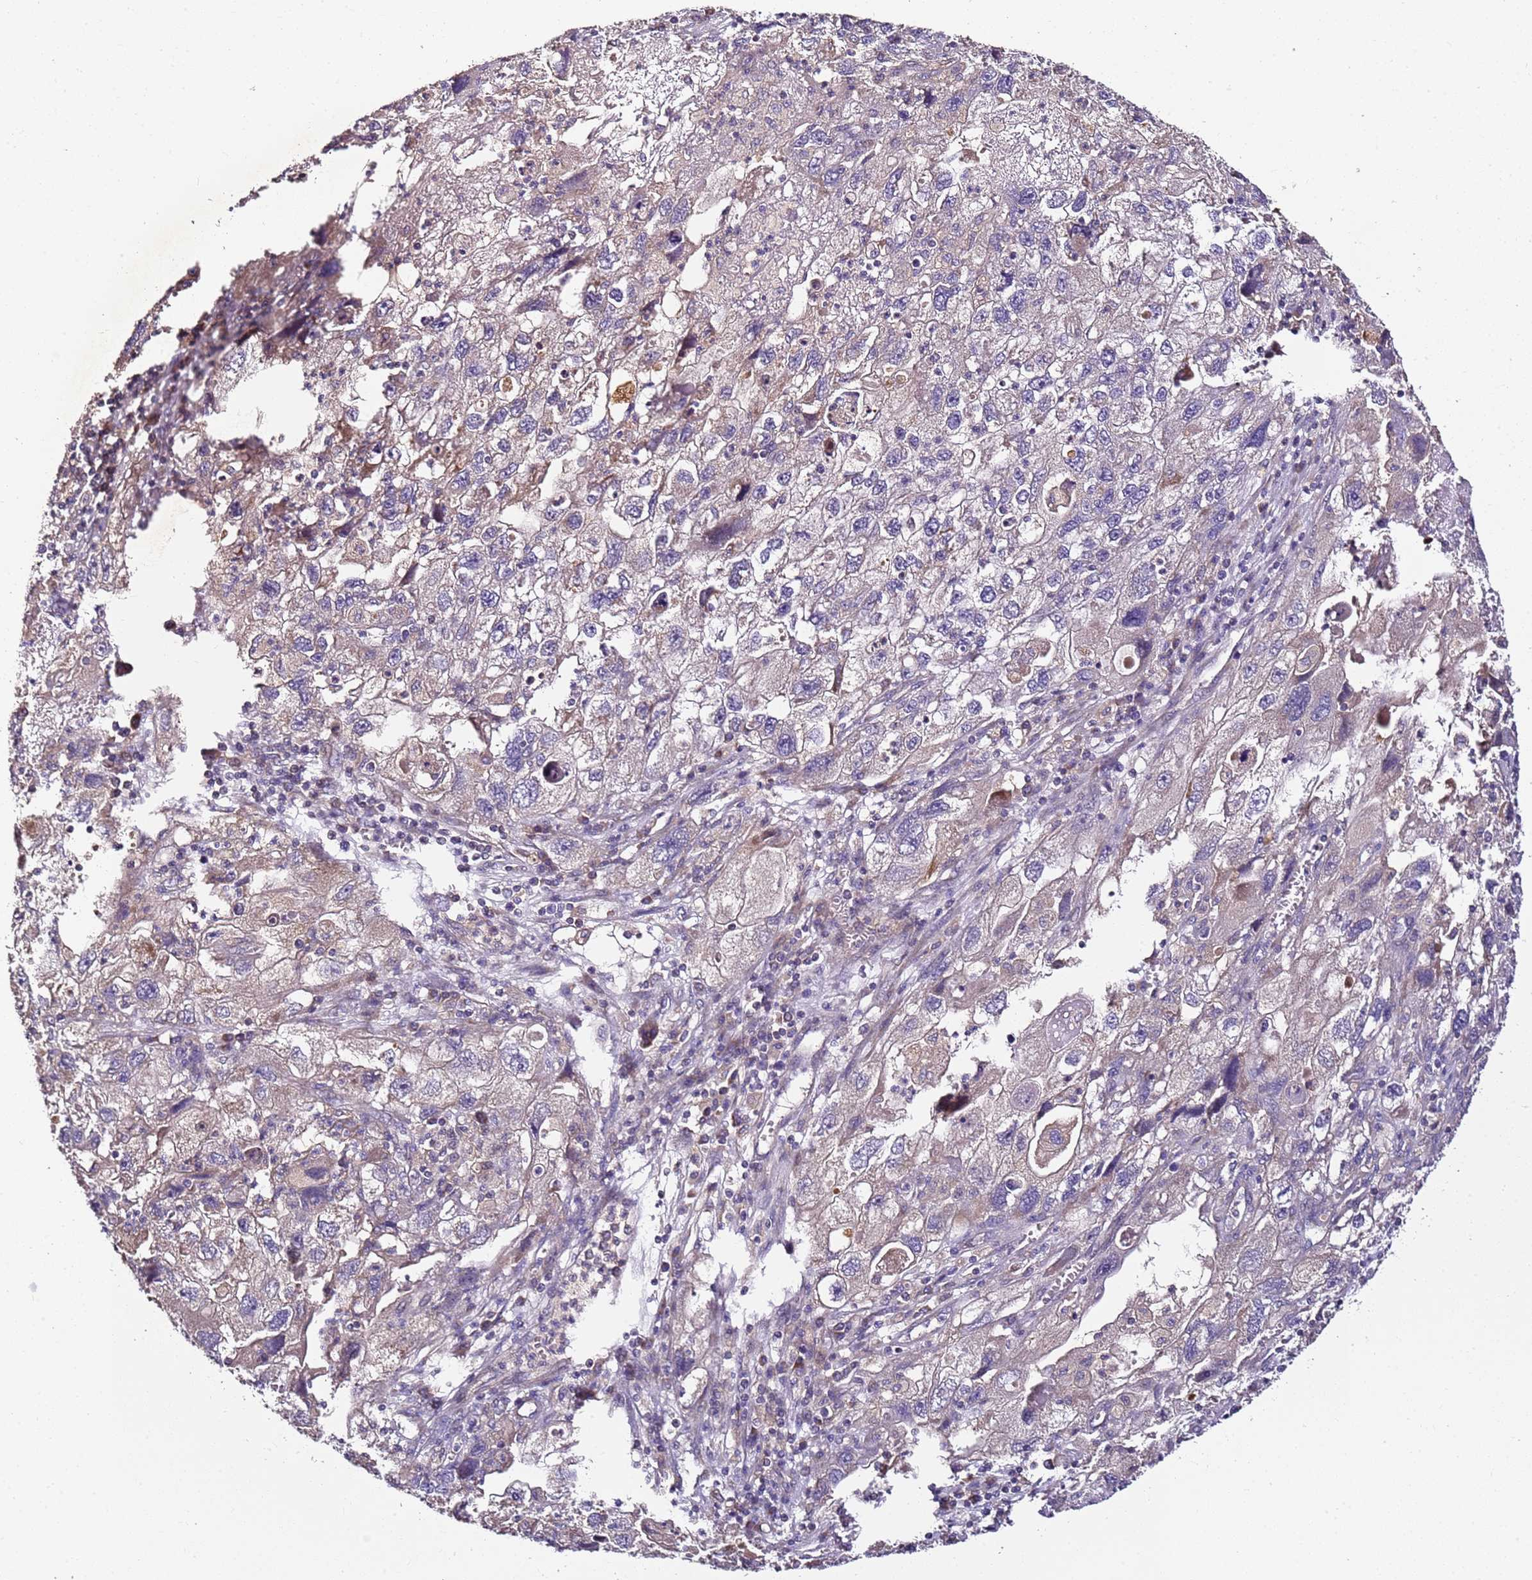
{"staining": {"intensity": "weak", "quantity": "<25%", "location": "cytoplasmic/membranous"}, "tissue": "endometrial cancer", "cell_type": "Tumor cells", "image_type": "cancer", "snomed": [{"axis": "morphology", "description": "Adenocarcinoma, NOS"}, {"axis": "topography", "description": "Endometrium"}], "caption": "The histopathology image demonstrates no staining of tumor cells in endometrial cancer.", "gene": "KRTAP21-3", "patient": {"sex": "female", "age": 49}}